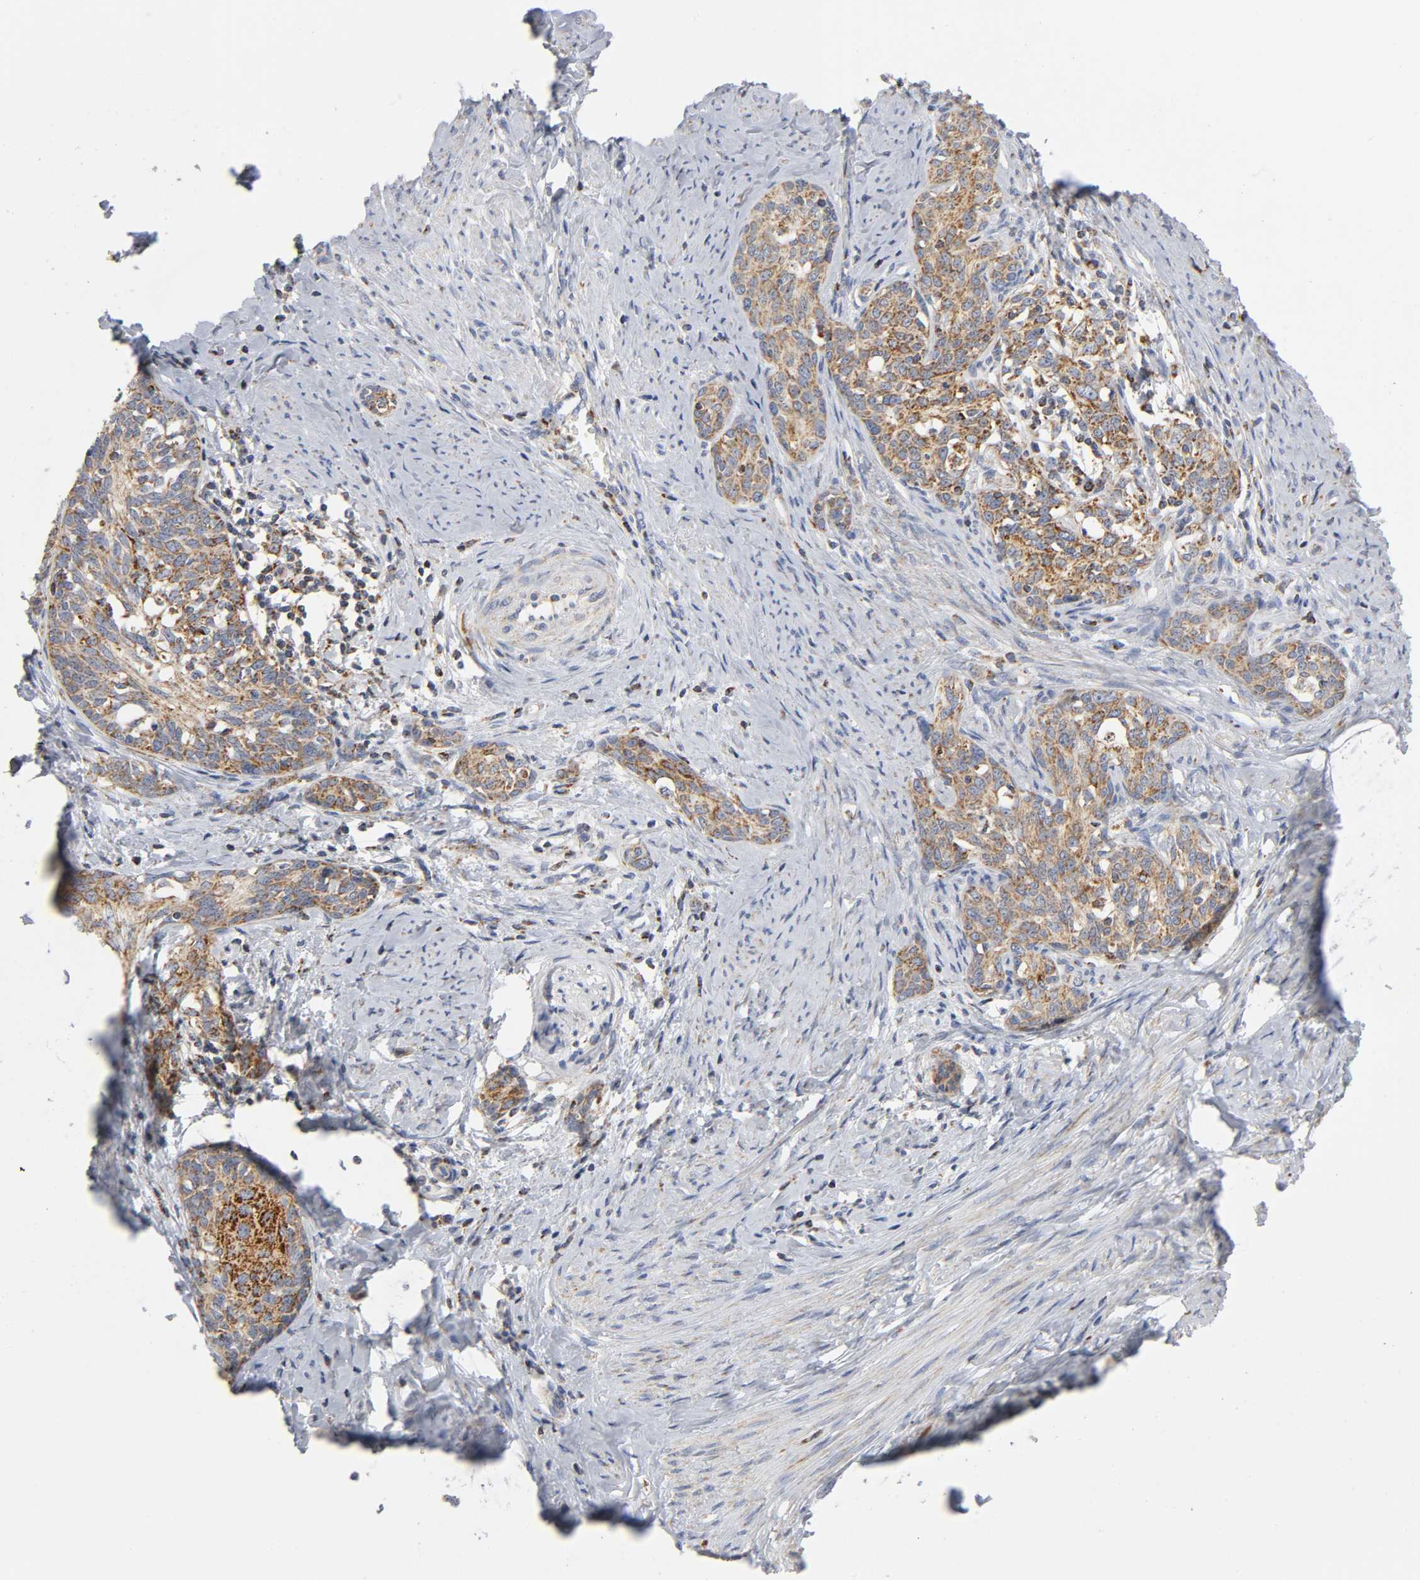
{"staining": {"intensity": "strong", "quantity": ">75%", "location": "cytoplasmic/membranous"}, "tissue": "cervical cancer", "cell_type": "Tumor cells", "image_type": "cancer", "snomed": [{"axis": "morphology", "description": "Squamous cell carcinoma, NOS"}, {"axis": "morphology", "description": "Adenocarcinoma, NOS"}, {"axis": "topography", "description": "Cervix"}], "caption": "Human cervical cancer stained with a protein marker exhibits strong staining in tumor cells.", "gene": "BAK1", "patient": {"sex": "female", "age": 52}}